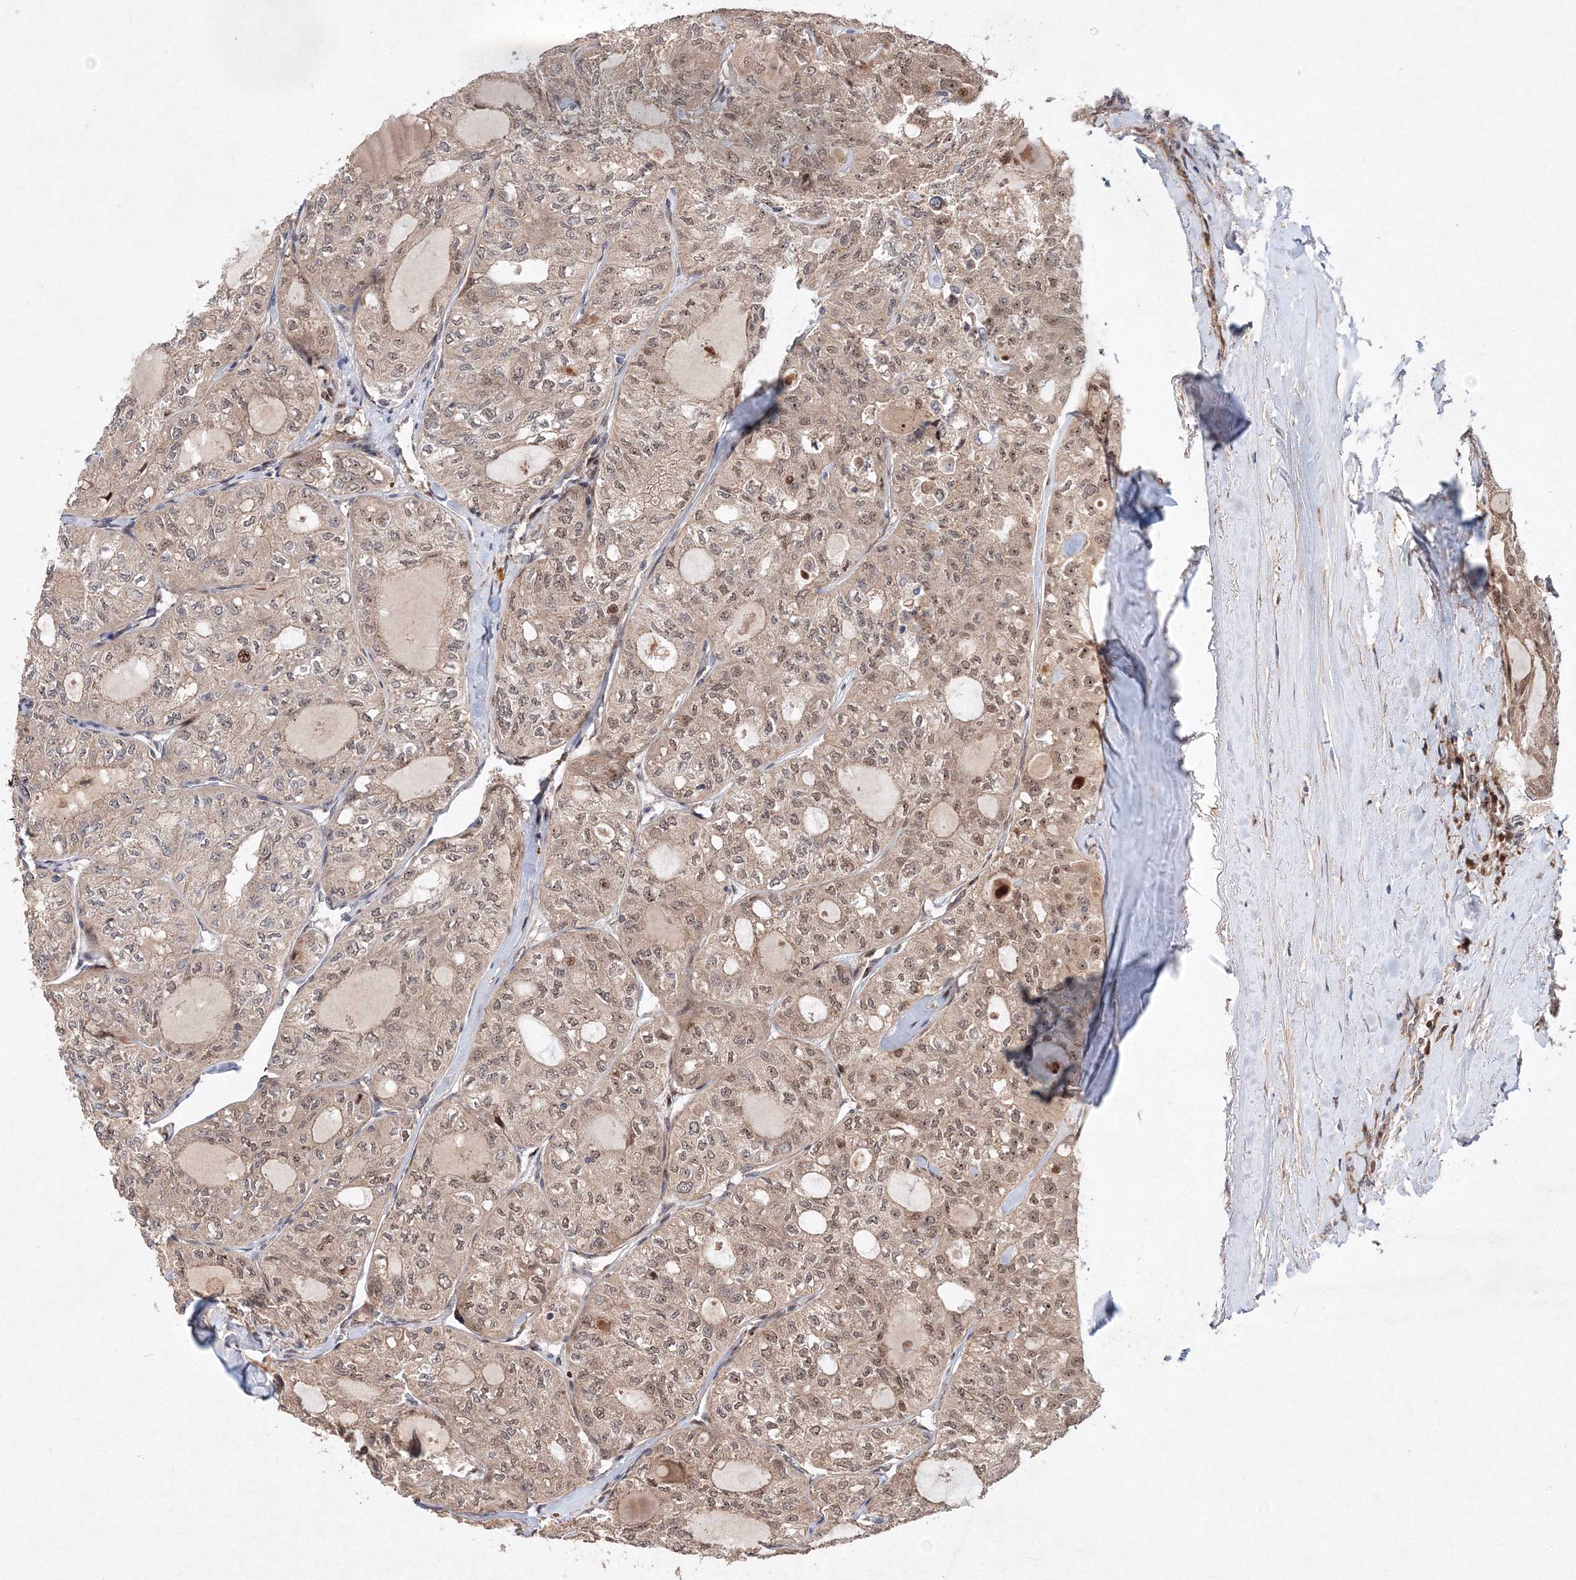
{"staining": {"intensity": "weak", "quantity": ">75%", "location": "cytoplasmic/membranous,nuclear"}, "tissue": "thyroid cancer", "cell_type": "Tumor cells", "image_type": "cancer", "snomed": [{"axis": "morphology", "description": "Follicular adenoma carcinoma, NOS"}, {"axis": "topography", "description": "Thyroid gland"}], "caption": "There is low levels of weak cytoplasmic/membranous and nuclear expression in tumor cells of thyroid cancer, as demonstrated by immunohistochemical staining (brown color).", "gene": "ANKAR", "patient": {"sex": "male", "age": 75}}